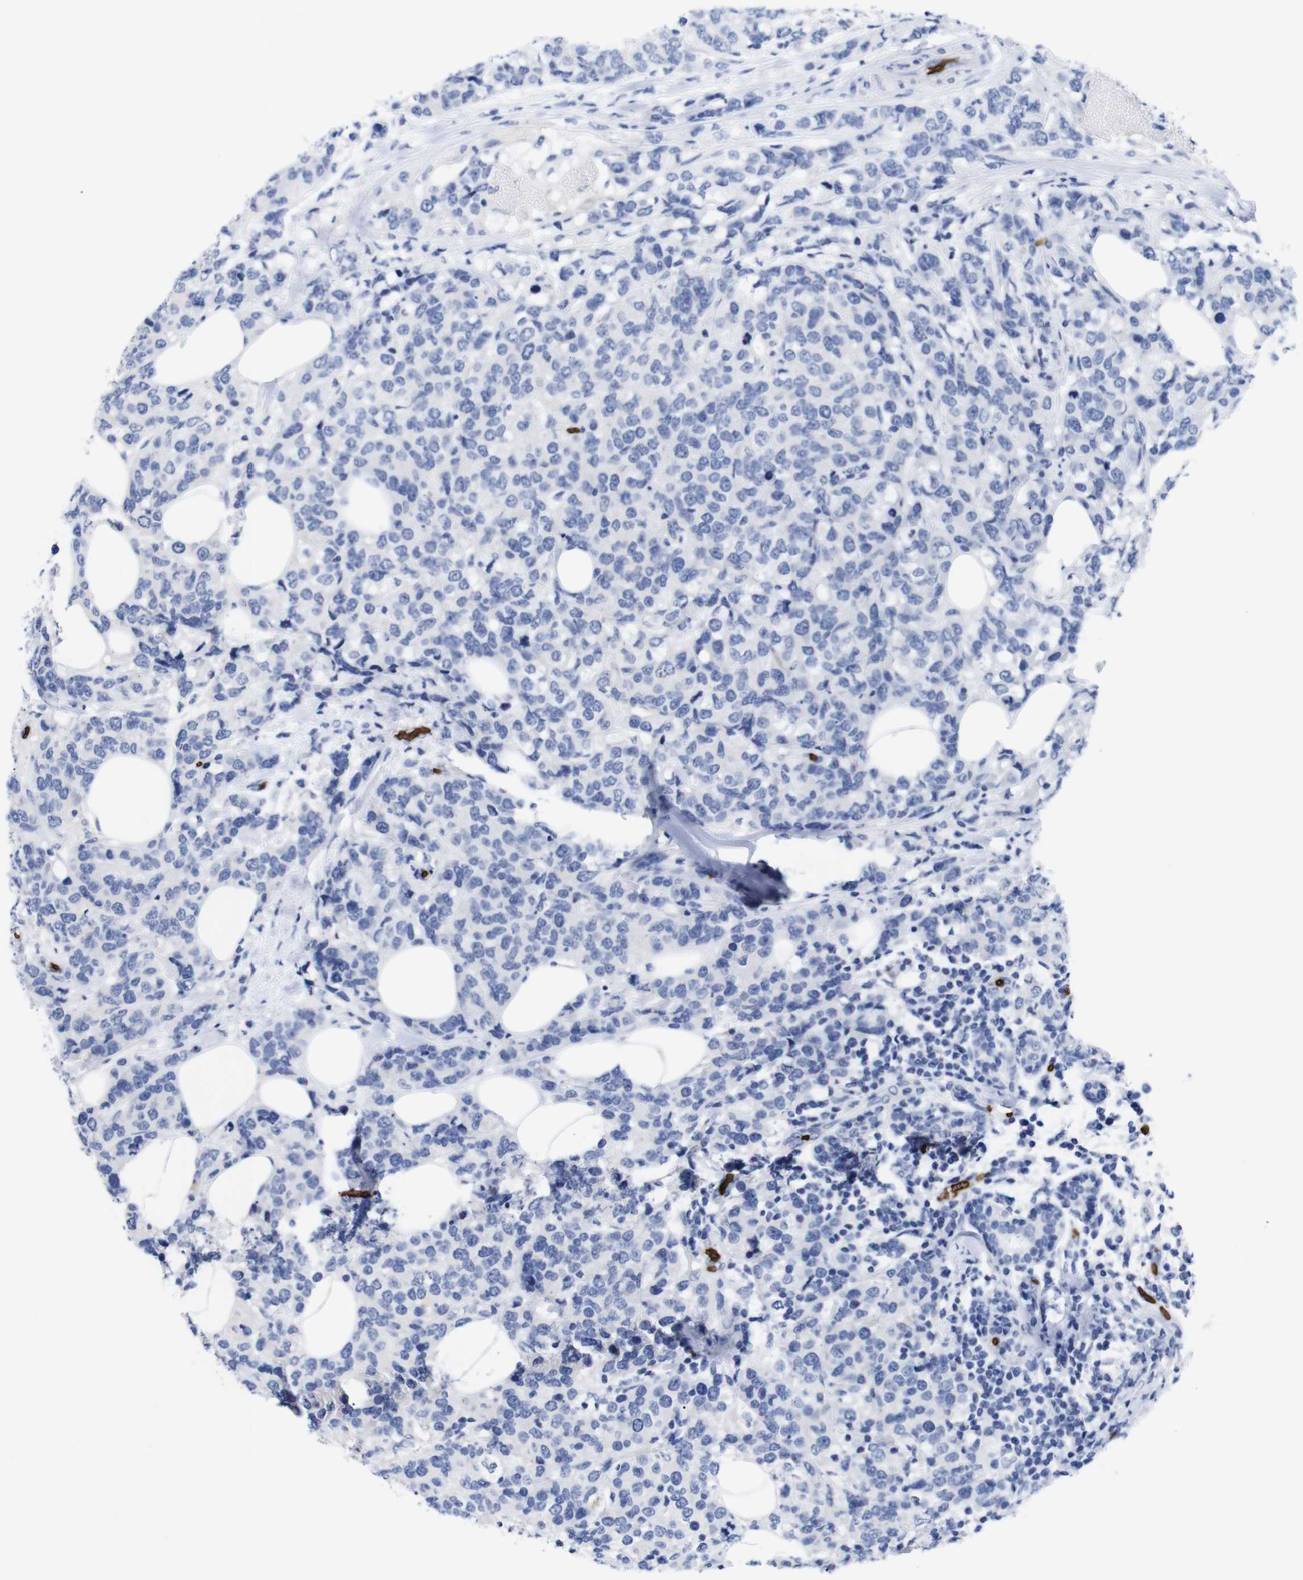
{"staining": {"intensity": "negative", "quantity": "none", "location": "none"}, "tissue": "breast cancer", "cell_type": "Tumor cells", "image_type": "cancer", "snomed": [{"axis": "morphology", "description": "Lobular carcinoma"}, {"axis": "topography", "description": "Breast"}], "caption": "Immunohistochemical staining of human breast cancer shows no significant expression in tumor cells.", "gene": "S1PR2", "patient": {"sex": "female", "age": 59}}